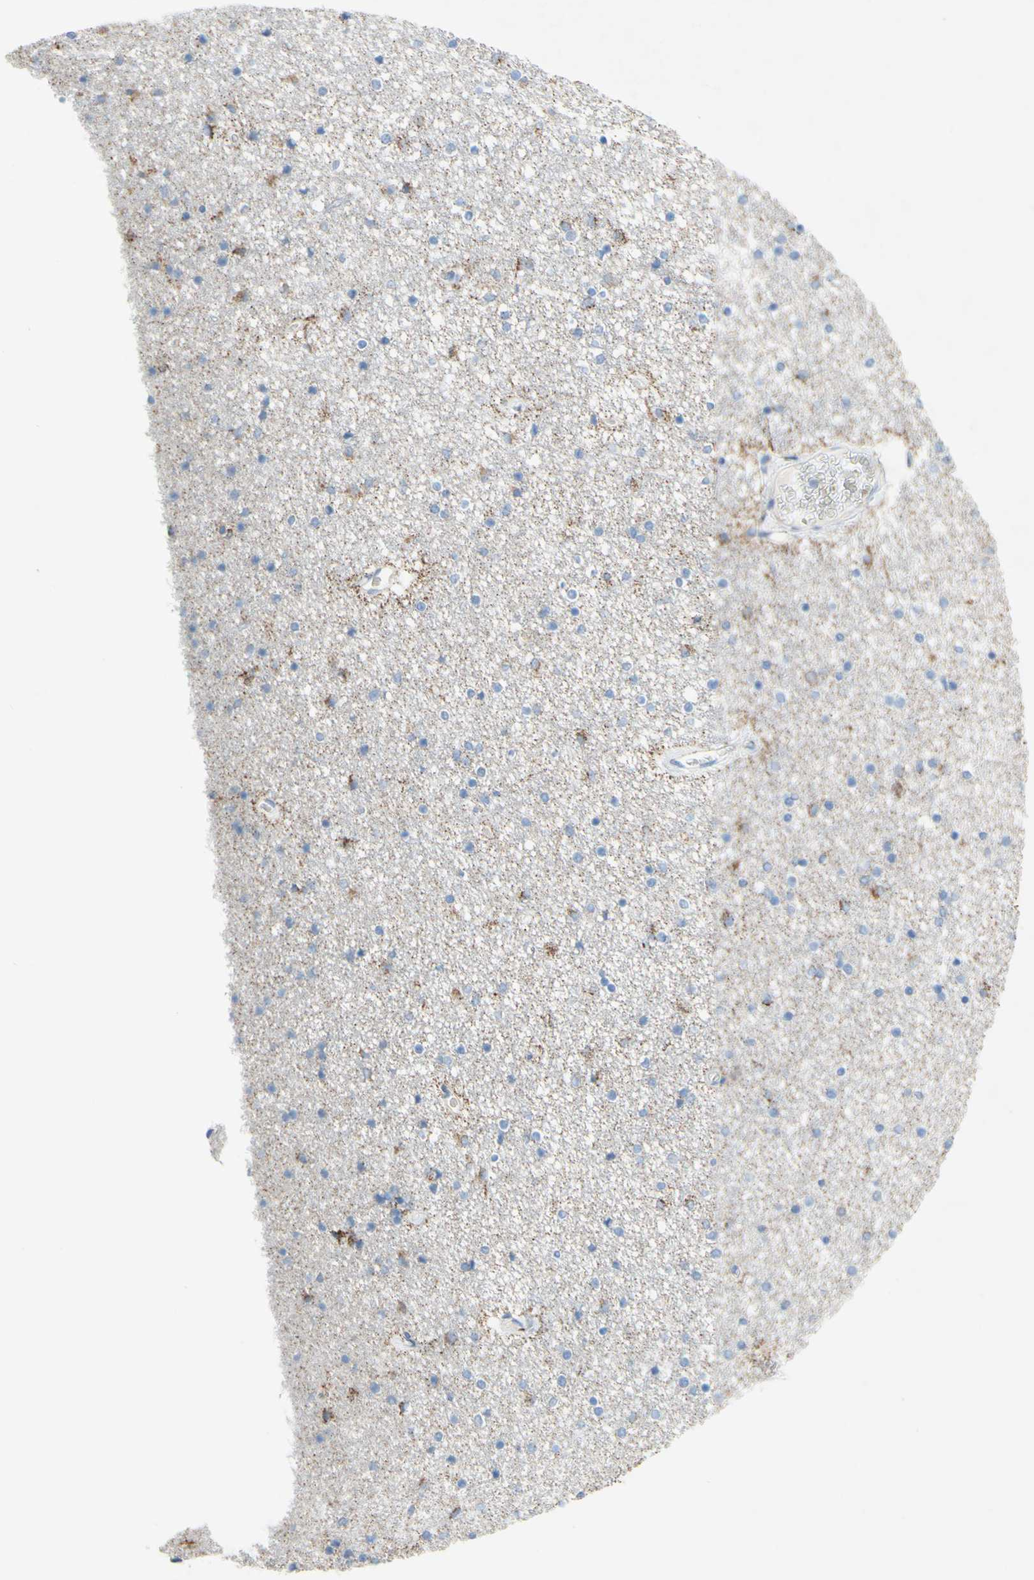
{"staining": {"intensity": "negative", "quantity": "none", "location": "none"}, "tissue": "caudate", "cell_type": "Glial cells", "image_type": "normal", "snomed": [{"axis": "morphology", "description": "Normal tissue, NOS"}, {"axis": "topography", "description": "Lateral ventricle wall"}], "caption": "An immunohistochemistry (IHC) photomicrograph of normal caudate is shown. There is no staining in glial cells of caudate.", "gene": "ACADL", "patient": {"sex": "female", "age": 54}}